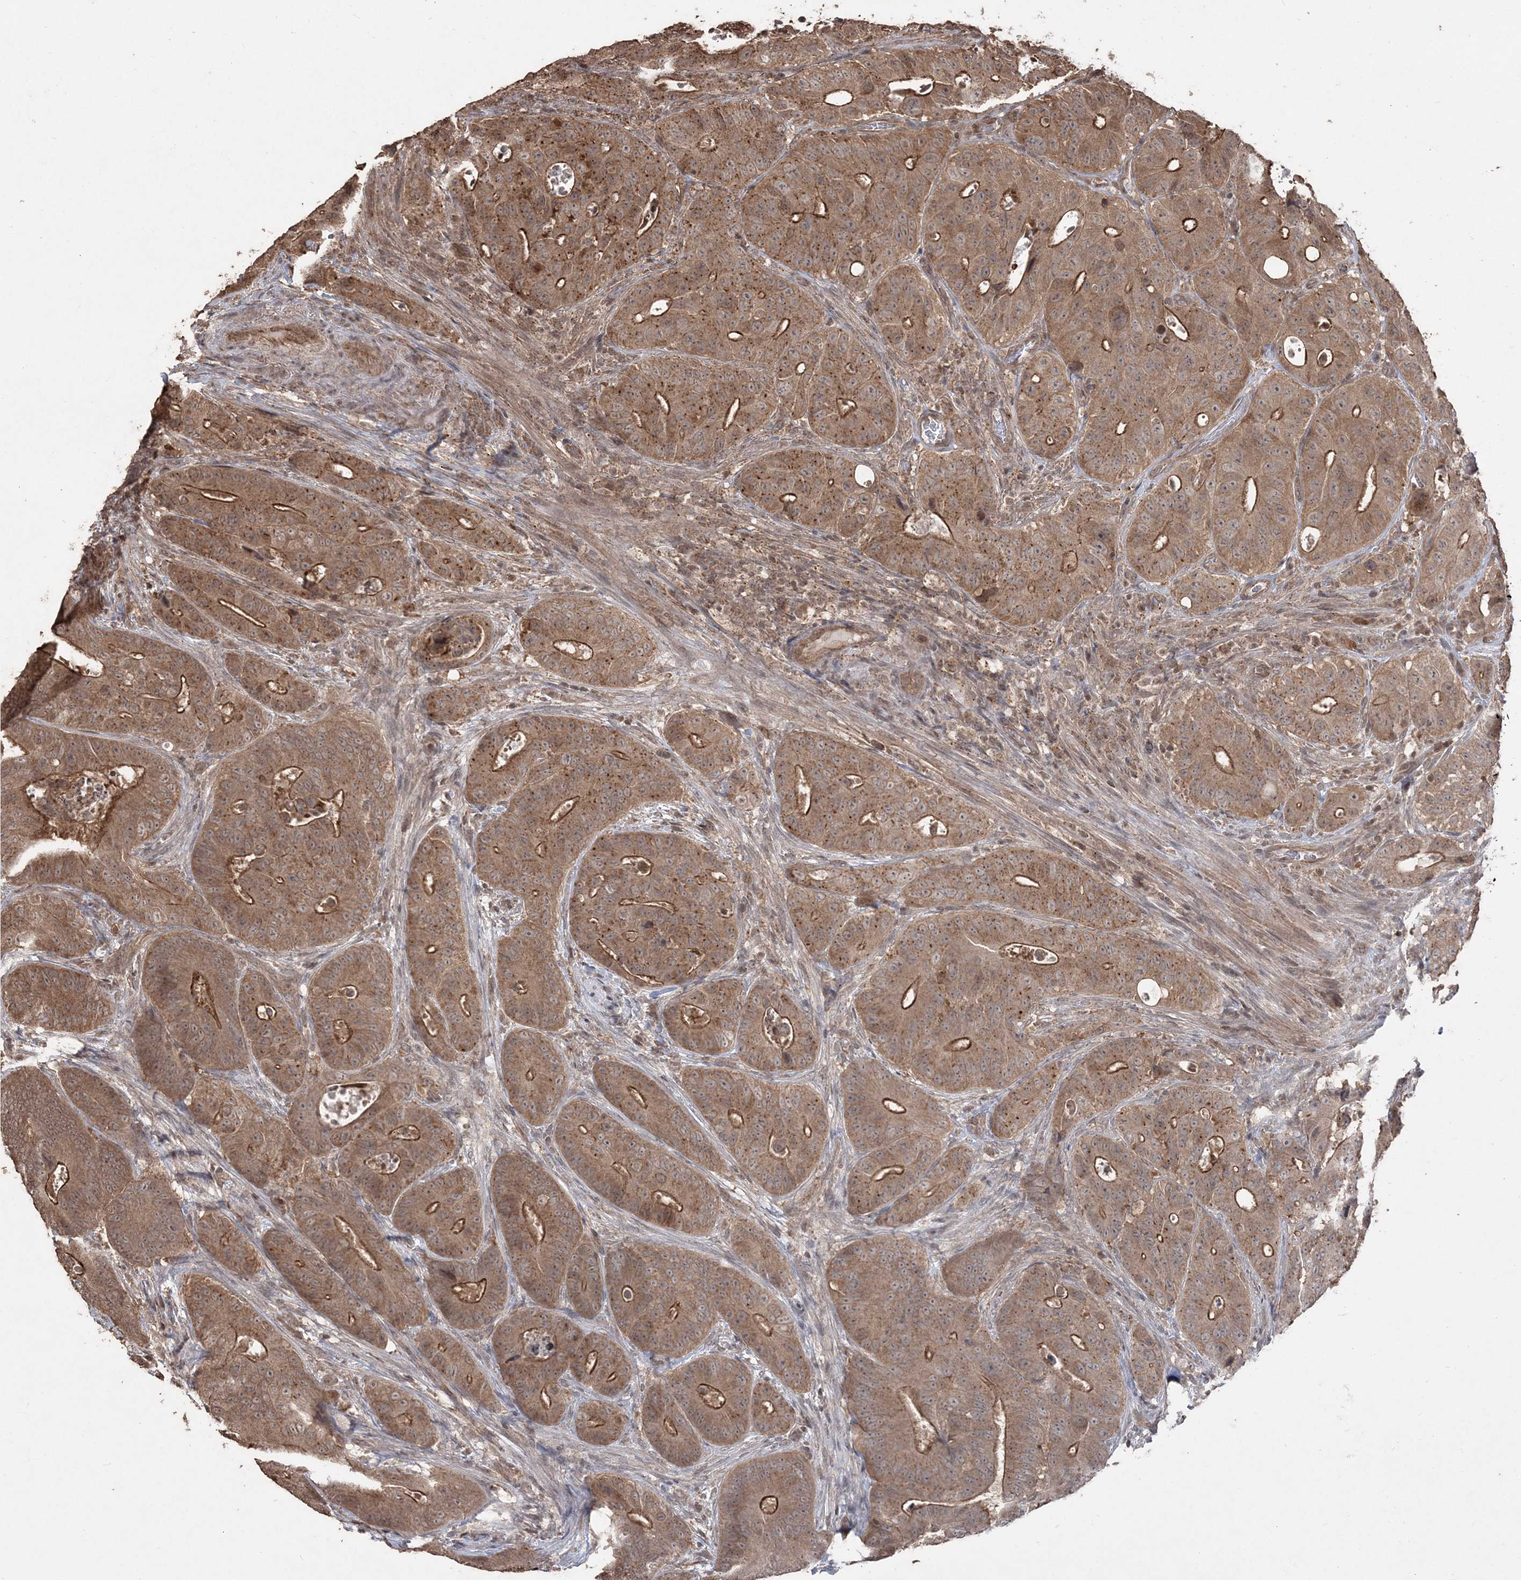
{"staining": {"intensity": "moderate", "quantity": ">75%", "location": "cytoplasmic/membranous"}, "tissue": "colorectal cancer", "cell_type": "Tumor cells", "image_type": "cancer", "snomed": [{"axis": "morphology", "description": "Adenocarcinoma, NOS"}, {"axis": "topography", "description": "Colon"}], "caption": "Moderate cytoplasmic/membranous staining is present in approximately >75% of tumor cells in adenocarcinoma (colorectal).", "gene": "EHHADH", "patient": {"sex": "male", "age": 83}}